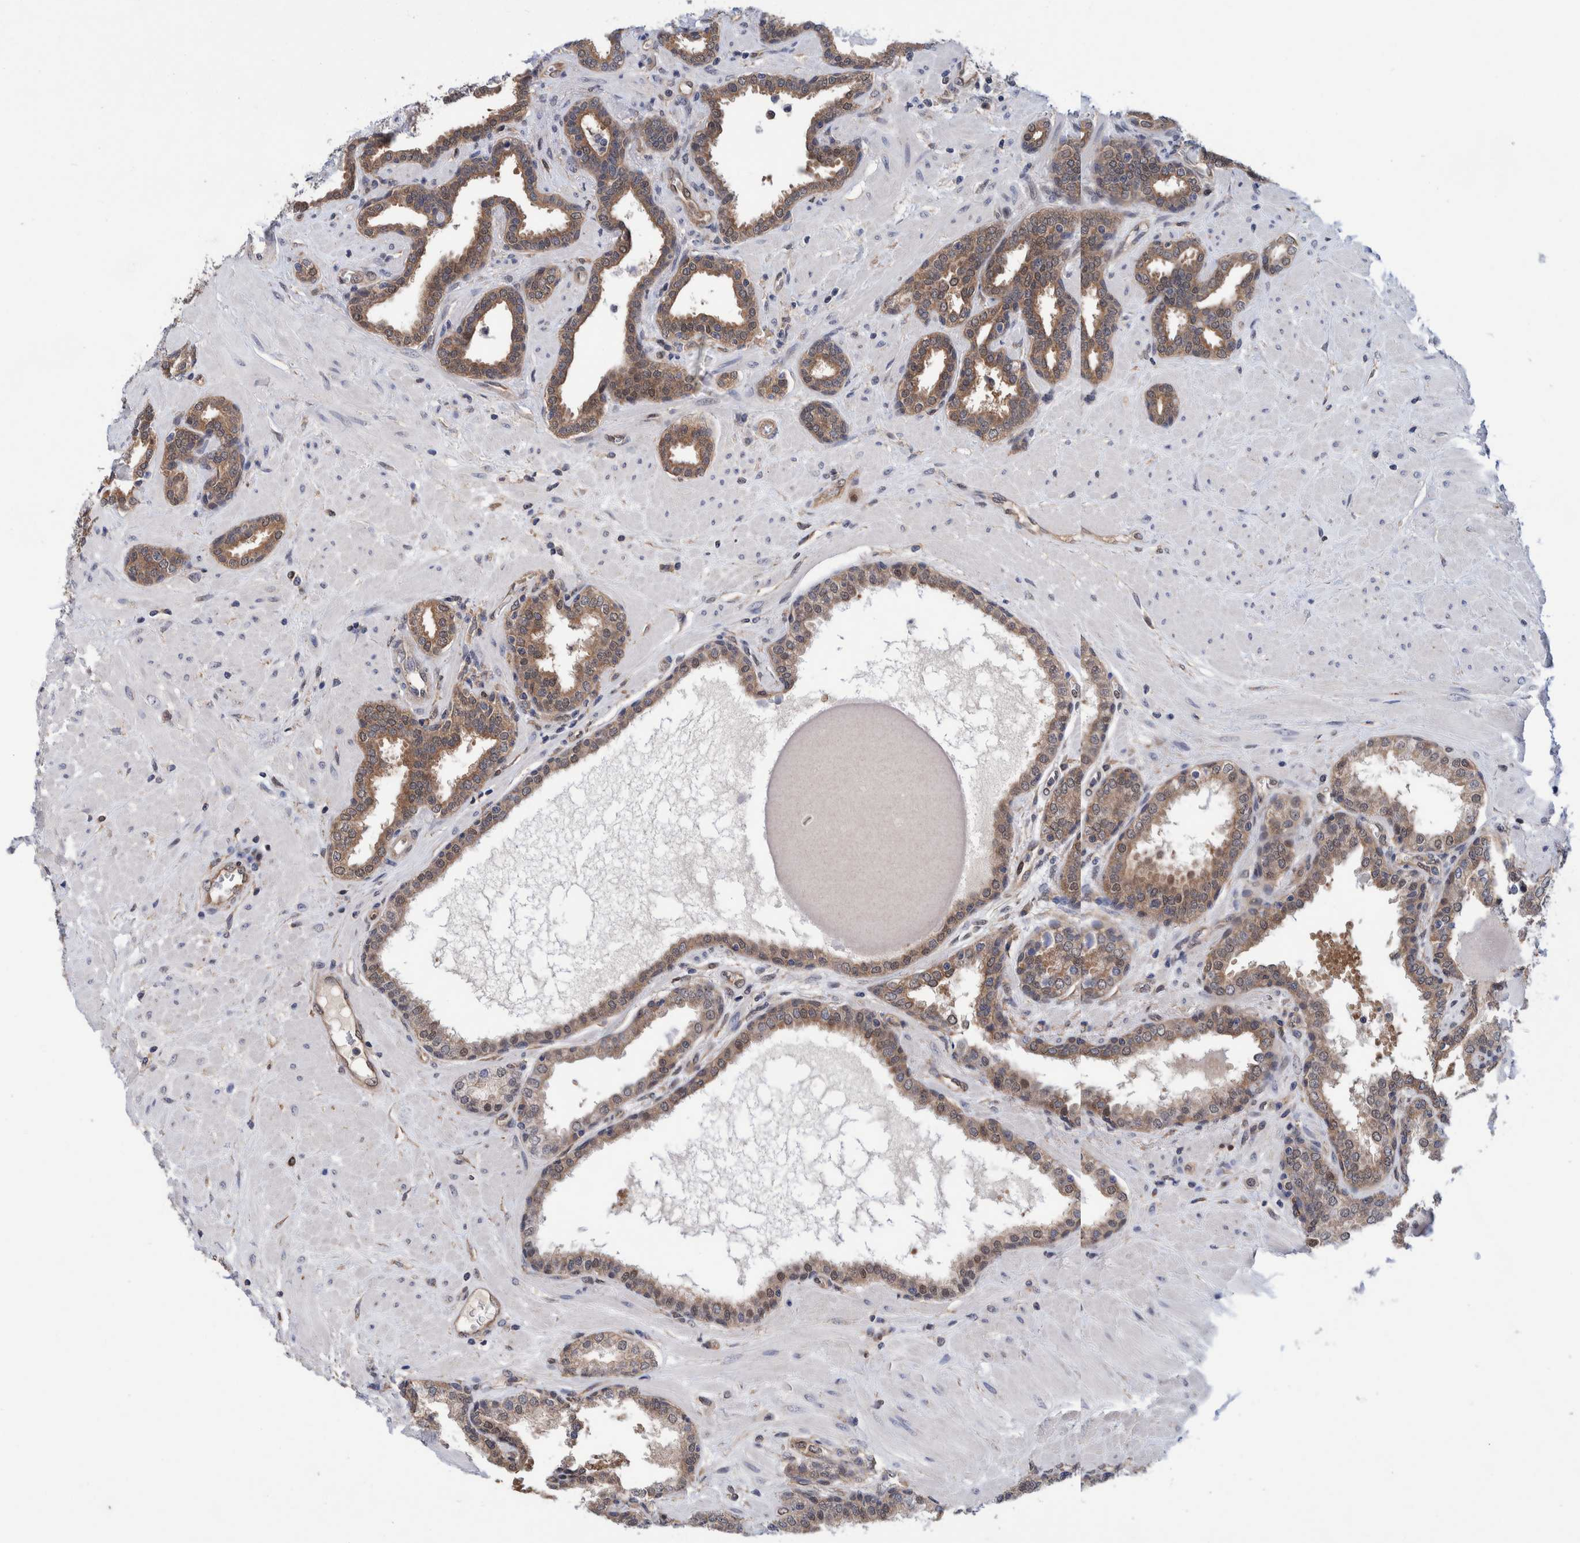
{"staining": {"intensity": "moderate", "quantity": ">75%", "location": "cytoplasmic/membranous"}, "tissue": "prostate", "cell_type": "Glandular cells", "image_type": "normal", "snomed": [{"axis": "morphology", "description": "Normal tissue, NOS"}, {"axis": "topography", "description": "Prostate"}], "caption": "High-power microscopy captured an immunohistochemistry (IHC) micrograph of unremarkable prostate, revealing moderate cytoplasmic/membranous expression in approximately >75% of glandular cells.", "gene": "PFAS", "patient": {"sex": "male", "age": 51}}